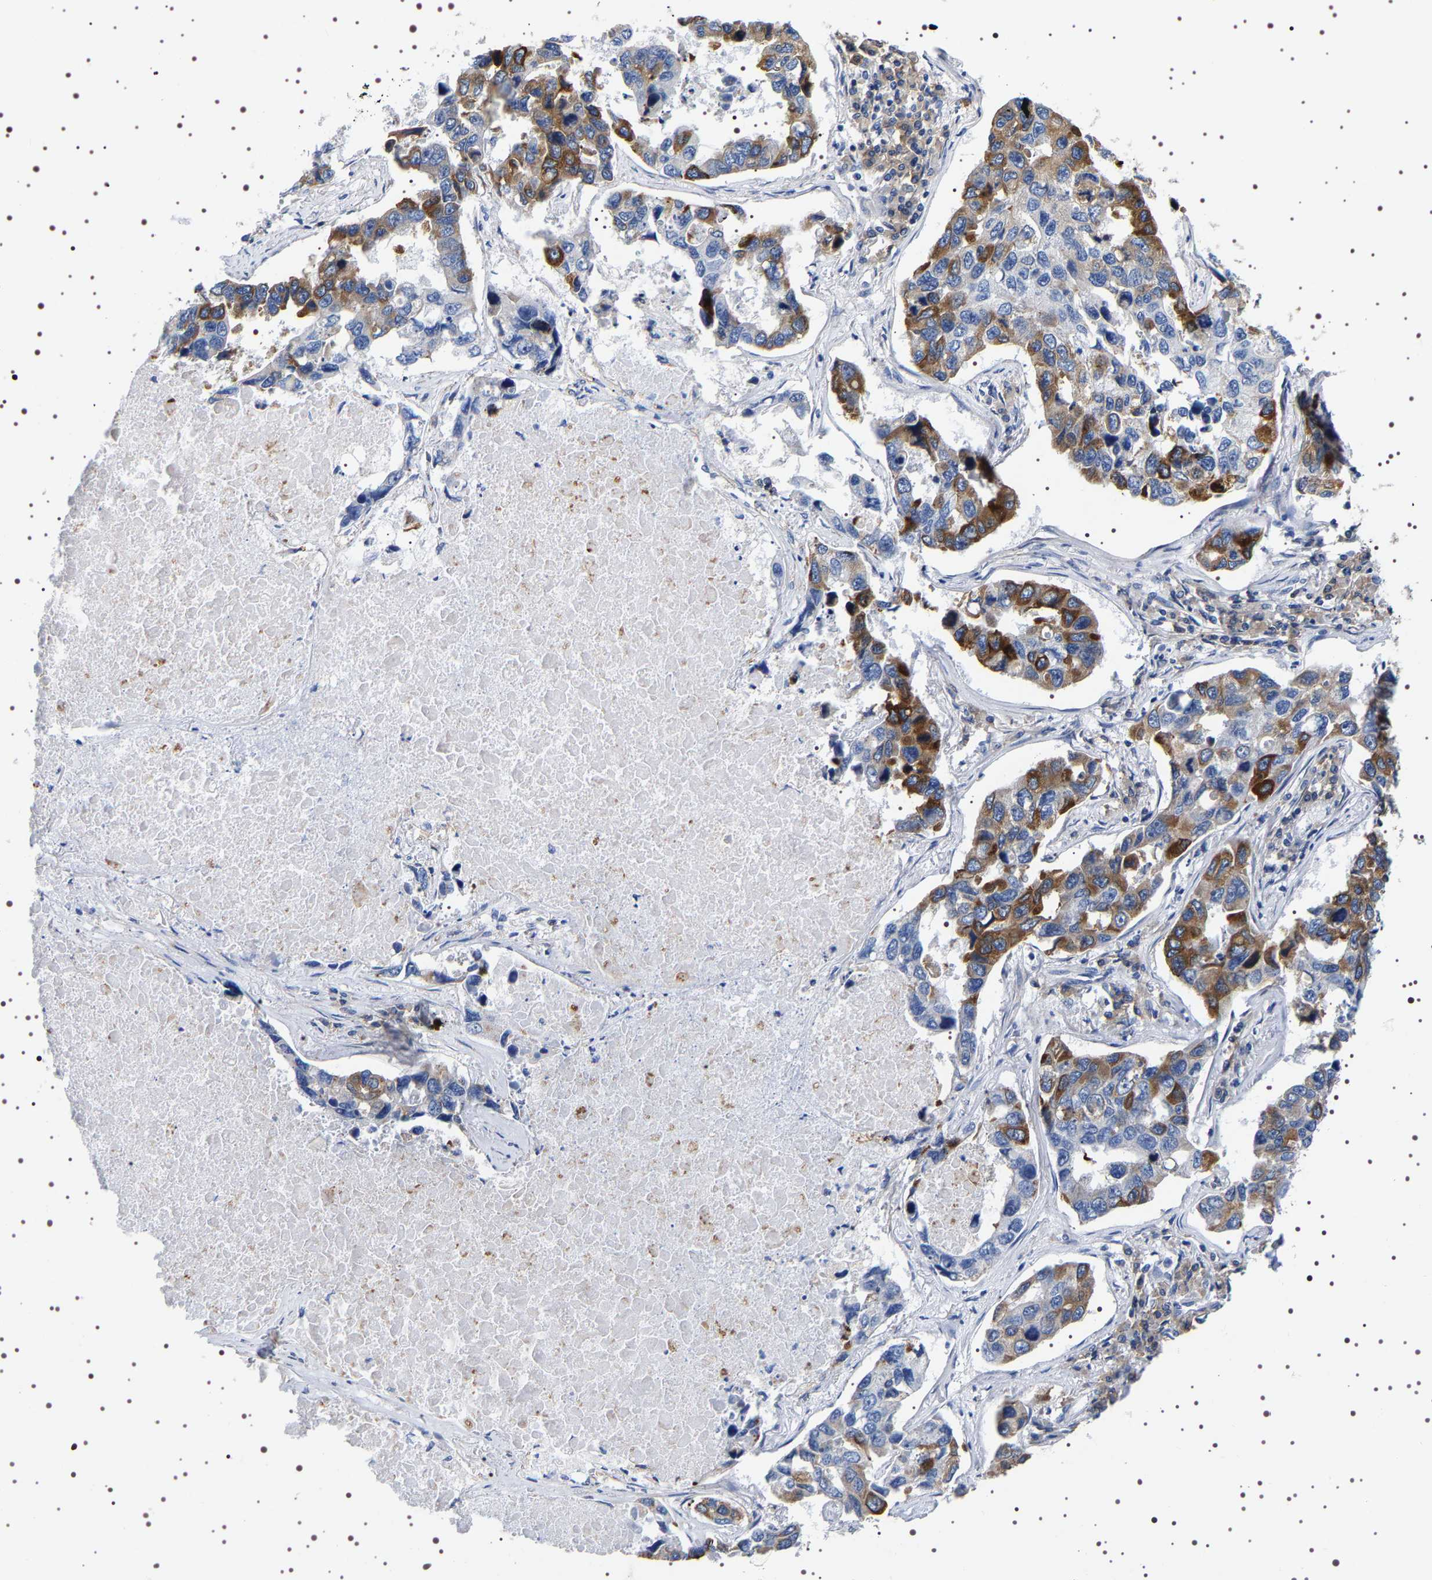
{"staining": {"intensity": "moderate", "quantity": "25%-75%", "location": "cytoplasmic/membranous"}, "tissue": "lung cancer", "cell_type": "Tumor cells", "image_type": "cancer", "snomed": [{"axis": "morphology", "description": "Adenocarcinoma, NOS"}, {"axis": "topography", "description": "Lung"}], "caption": "Immunohistochemistry (DAB) staining of lung adenocarcinoma exhibits moderate cytoplasmic/membranous protein staining in about 25%-75% of tumor cells. Nuclei are stained in blue.", "gene": "SQLE", "patient": {"sex": "male", "age": 64}}